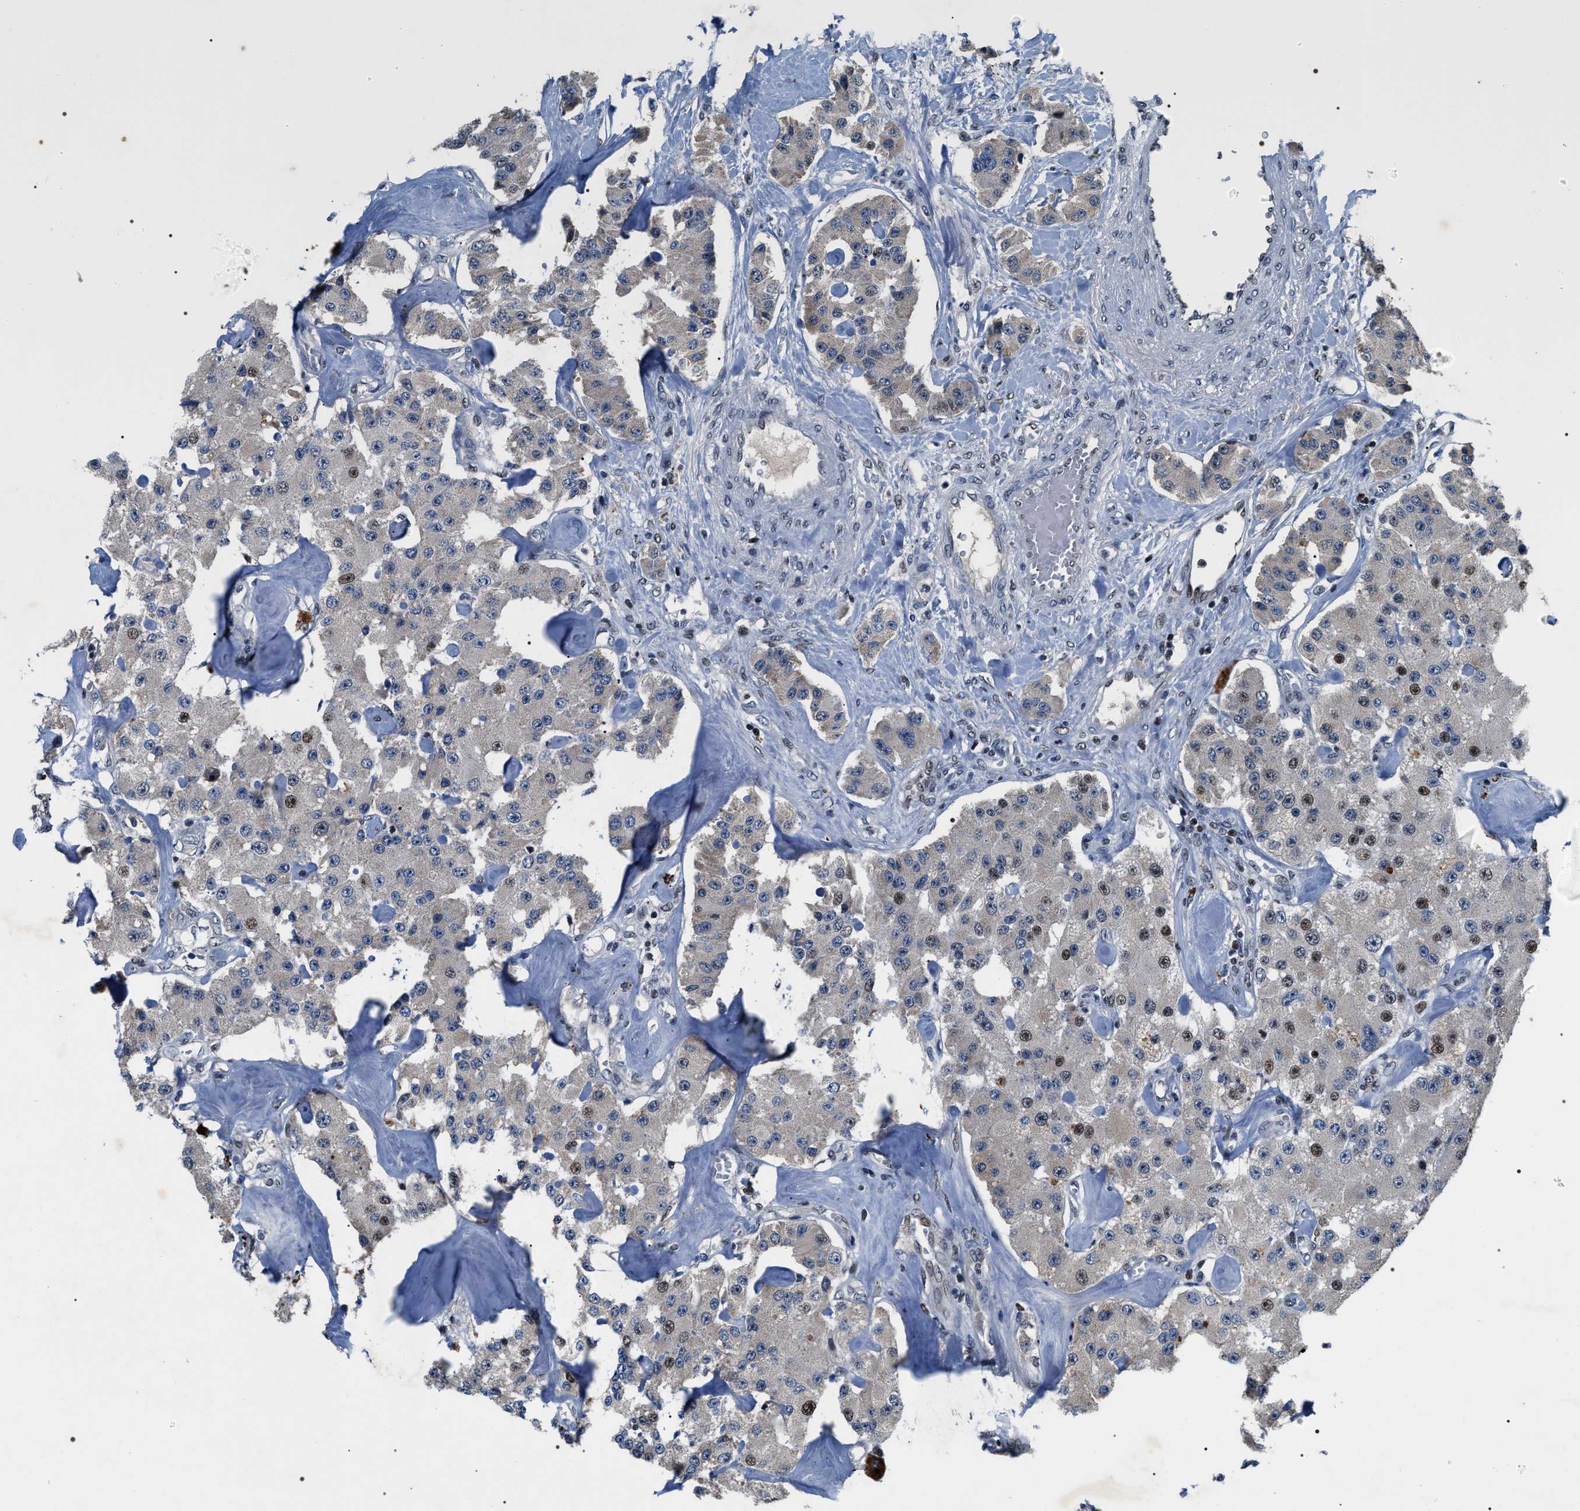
{"staining": {"intensity": "moderate", "quantity": "<25%", "location": "nuclear"}, "tissue": "carcinoid", "cell_type": "Tumor cells", "image_type": "cancer", "snomed": [{"axis": "morphology", "description": "Carcinoid, malignant, NOS"}, {"axis": "topography", "description": "Pancreas"}], "caption": "The photomicrograph demonstrates staining of carcinoid (malignant), revealing moderate nuclear protein expression (brown color) within tumor cells. (Brightfield microscopy of DAB IHC at high magnification).", "gene": "C7orf25", "patient": {"sex": "male", "age": 41}}